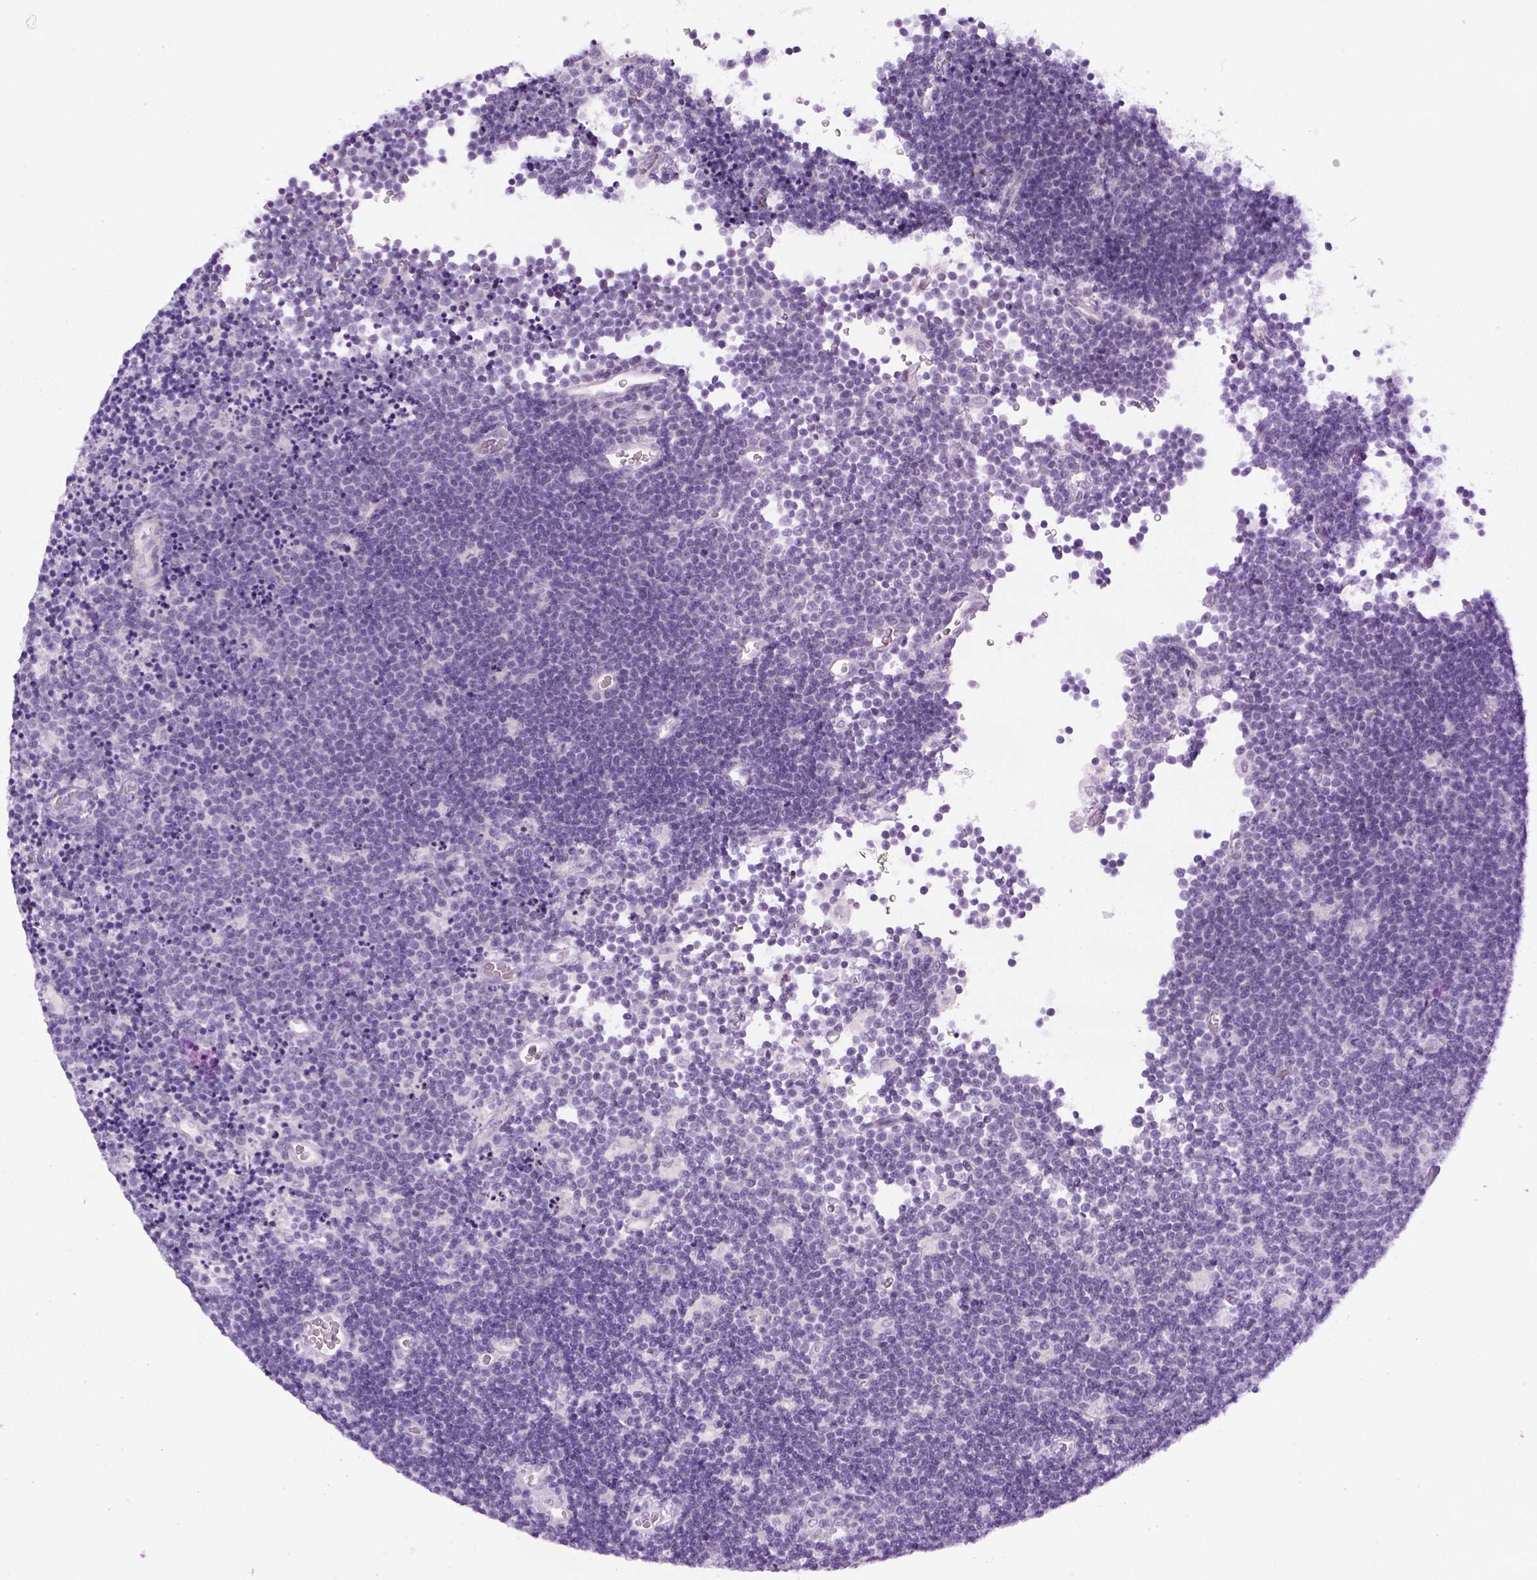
{"staining": {"intensity": "negative", "quantity": "none", "location": "none"}, "tissue": "lymphoma", "cell_type": "Tumor cells", "image_type": "cancer", "snomed": [{"axis": "morphology", "description": "Malignant lymphoma, non-Hodgkin's type, Low grade"}, {"axis": "topography", "description": "Brain"}], "caption": "Low-grade malignant lymphoma, non-Hodgkin's type was stained to show a protein in brown. There is no significant staining in tumor cells.", "gene": "DNAH11", "patient": {"sex": "female", "age": 66}}